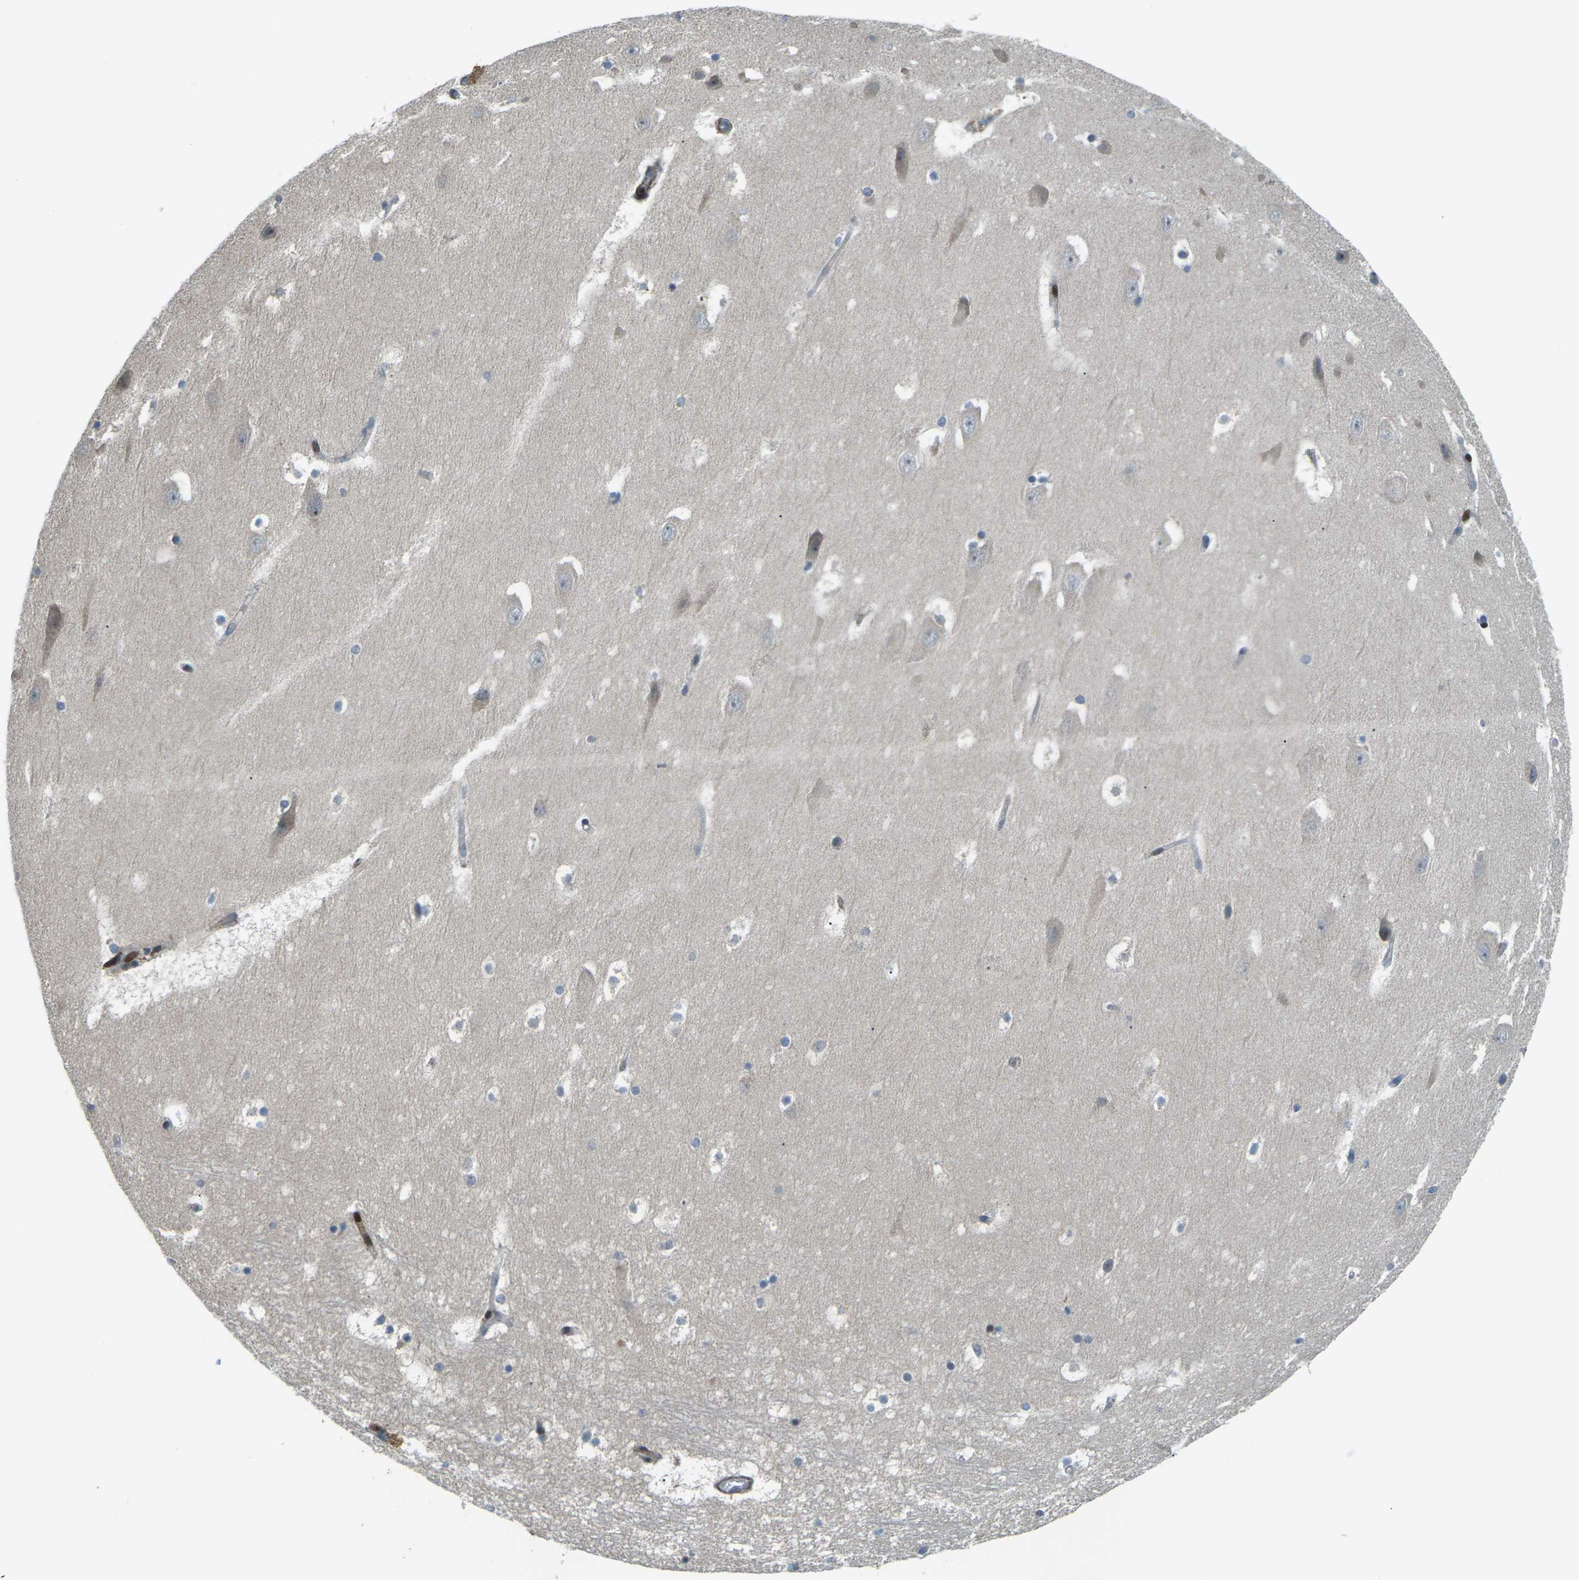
{"staining": {"intensity": "weak", "quantity": "<25%", "location": "cytoplasmic/membranous"}, "tissue": "hippocampus", "cell_type": "Glial cells", "image_type": "normal", "snomed": [{"axis": "morphology", "description": "Normal tissue, NOS"}, {"axis": "topography", "description": "Hippocampus"}], "caption": "Photomicrograph shows no protein positivity in glial cells of unremarkable hippocampus. (Immunohistochemistry, brightfield microscopy, high magnification).", "gene": "SLC13A3", "patient": {"sex": "male", "age": 45}}